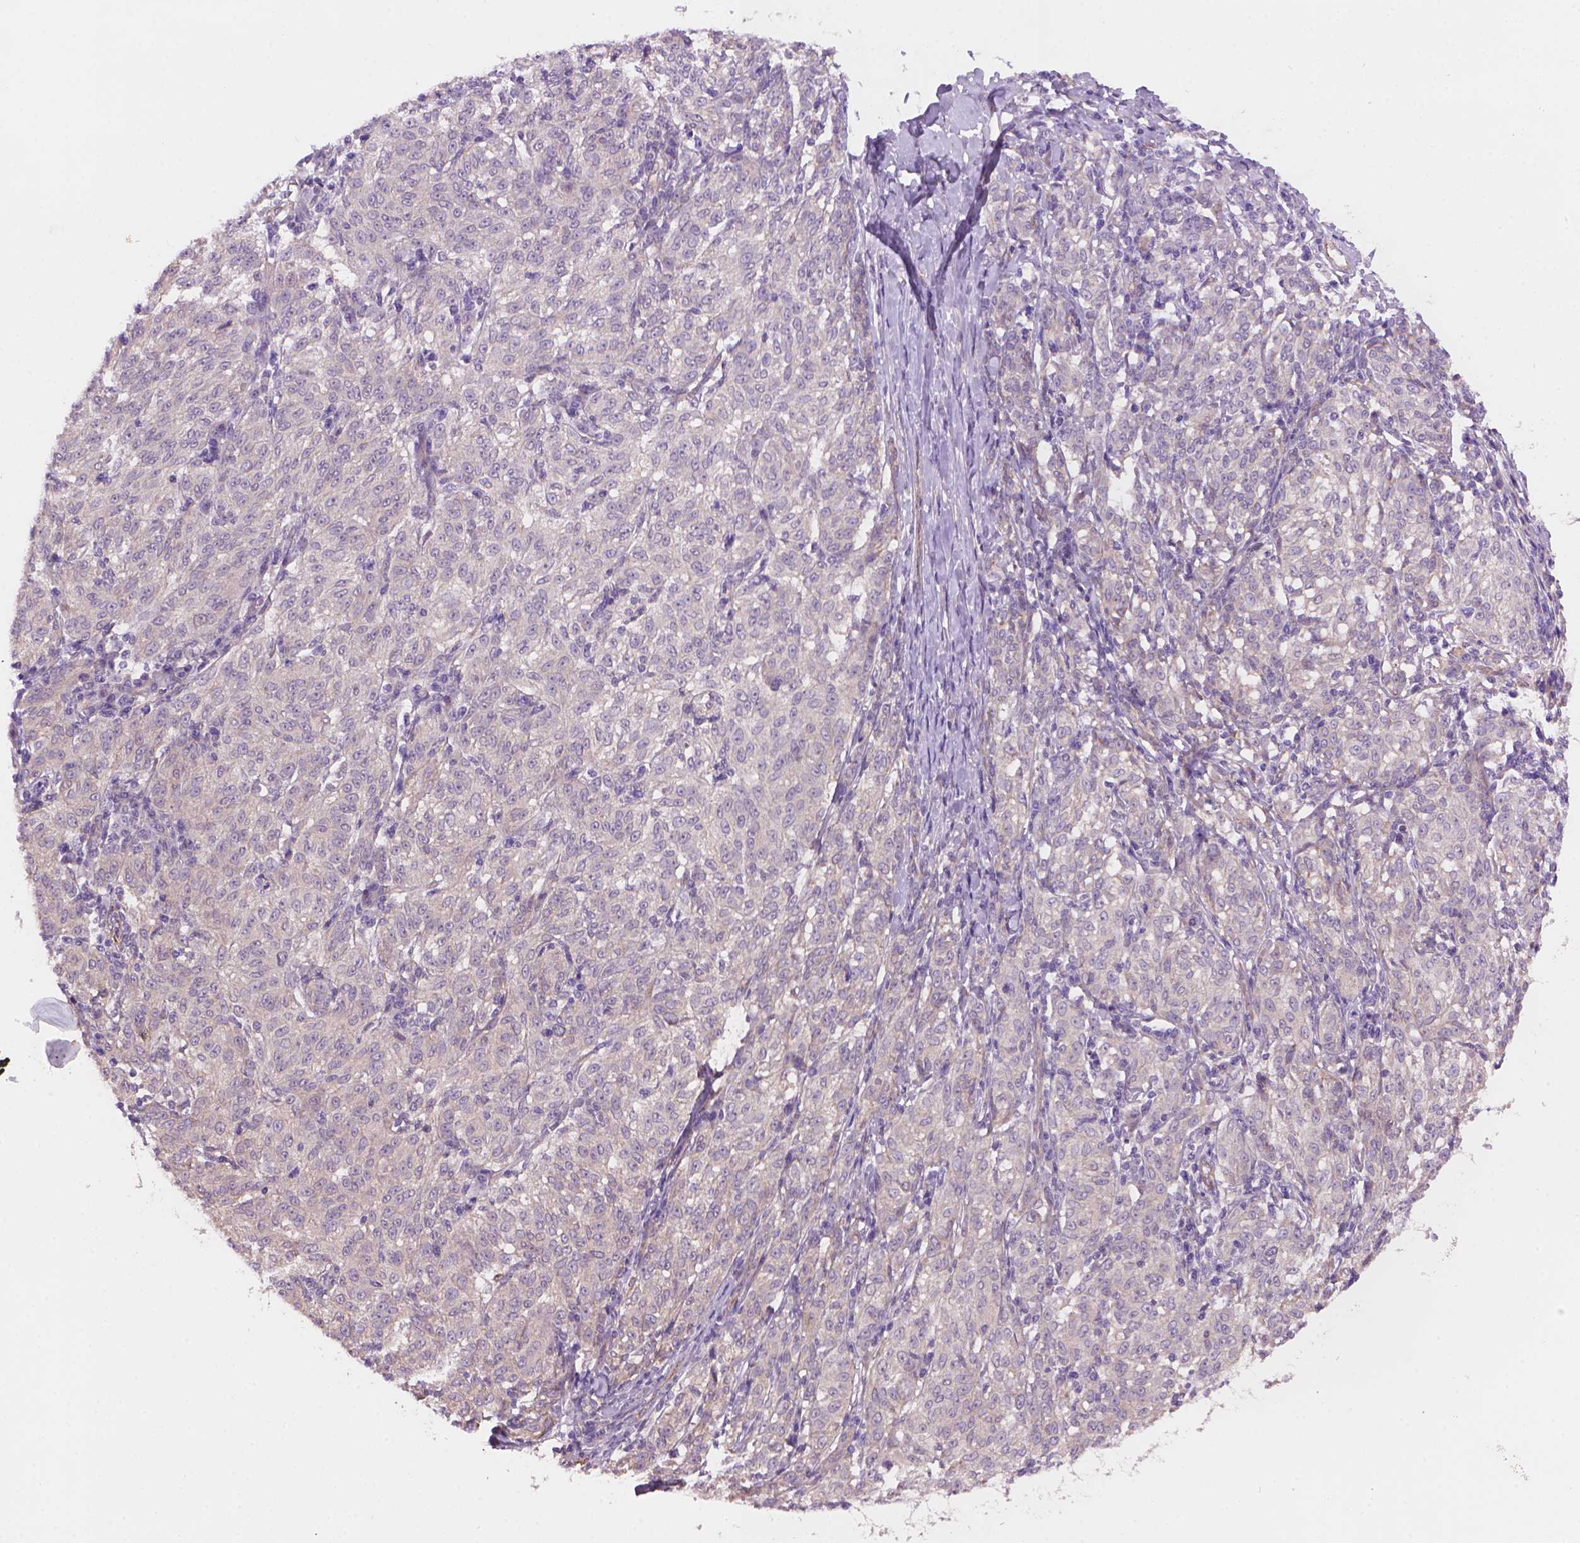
{"staining": {"intensity": "negative", "quantity": "none", "location": "none"}, "tissue": "melanoma", "cell_type": "Tumor cells", "image_type": "cancer", "snomed": [{"axis": "morphology", "description": "Malignant melanoma, NOS"}, {"axis": "topography", "description": "Skin"}], "caption": "Photomicrograph shows no significant protein positivity in tumor cells of malignant melanoma.", "gene": "AMMECR1", "patient": {"sex": "female", "age": 72}}